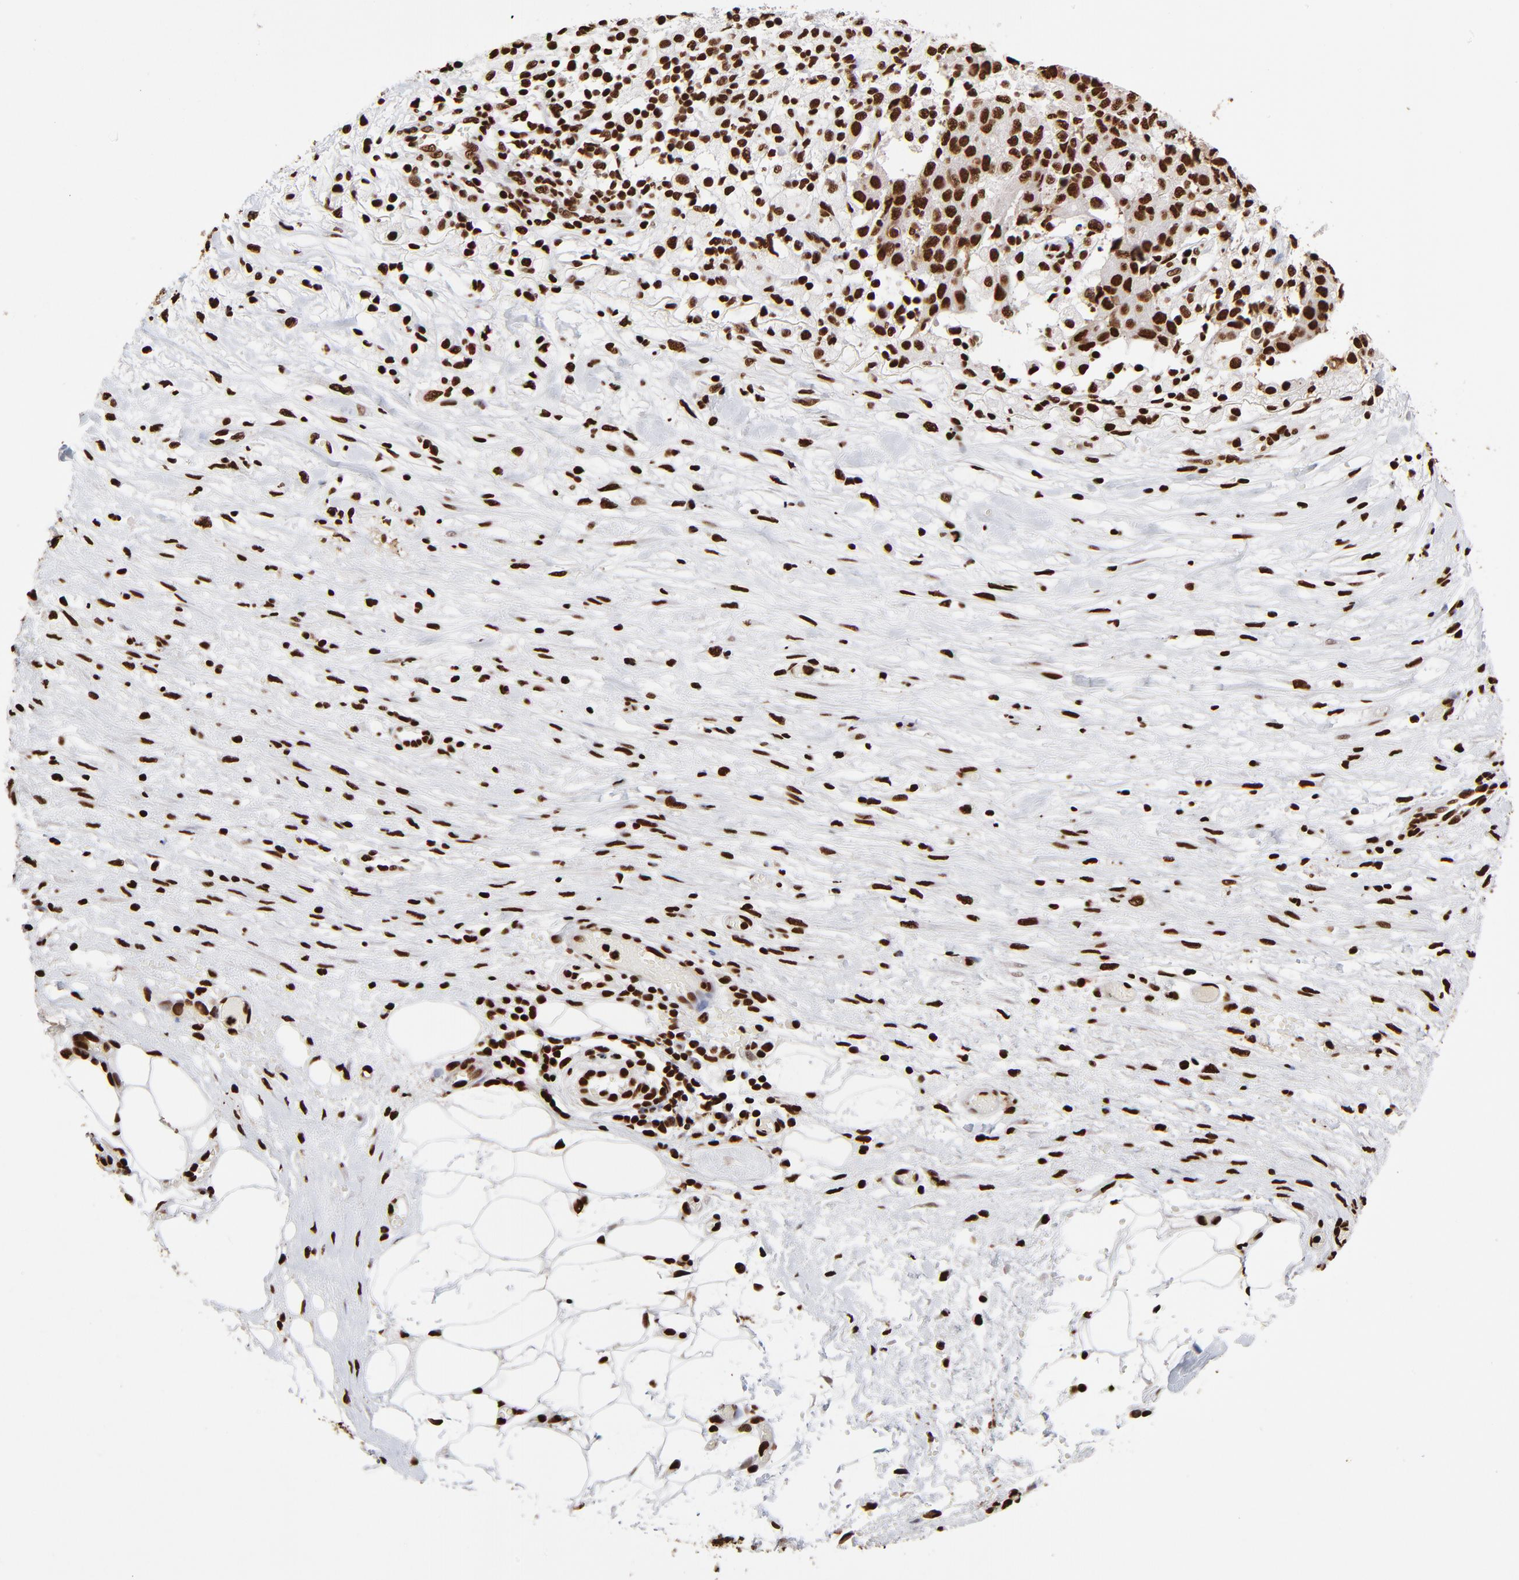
{"staining": {"intensity": "strong", "quantity": ">75%", "location": "nuclear"}, "tissue": "ovarian cancer", "cell_type": "Tumor cells", "image_type": "cancer", "snomed": [{"axis": "morphology", "description": "Carcinoma, endometroid"}, {"axis": "topography", "description": "Ovary"}], "caption": "Strong nuclear protein expression is present in about >75% of tumor cells in endometroid carcinoma (ovarian). (Stains: DAB in brown, nuclei in blue, Microscopy: brightfield microscopy at high magnification).", "gene": "ZNF544", "patient": {"sex": "female", "age": 42}}